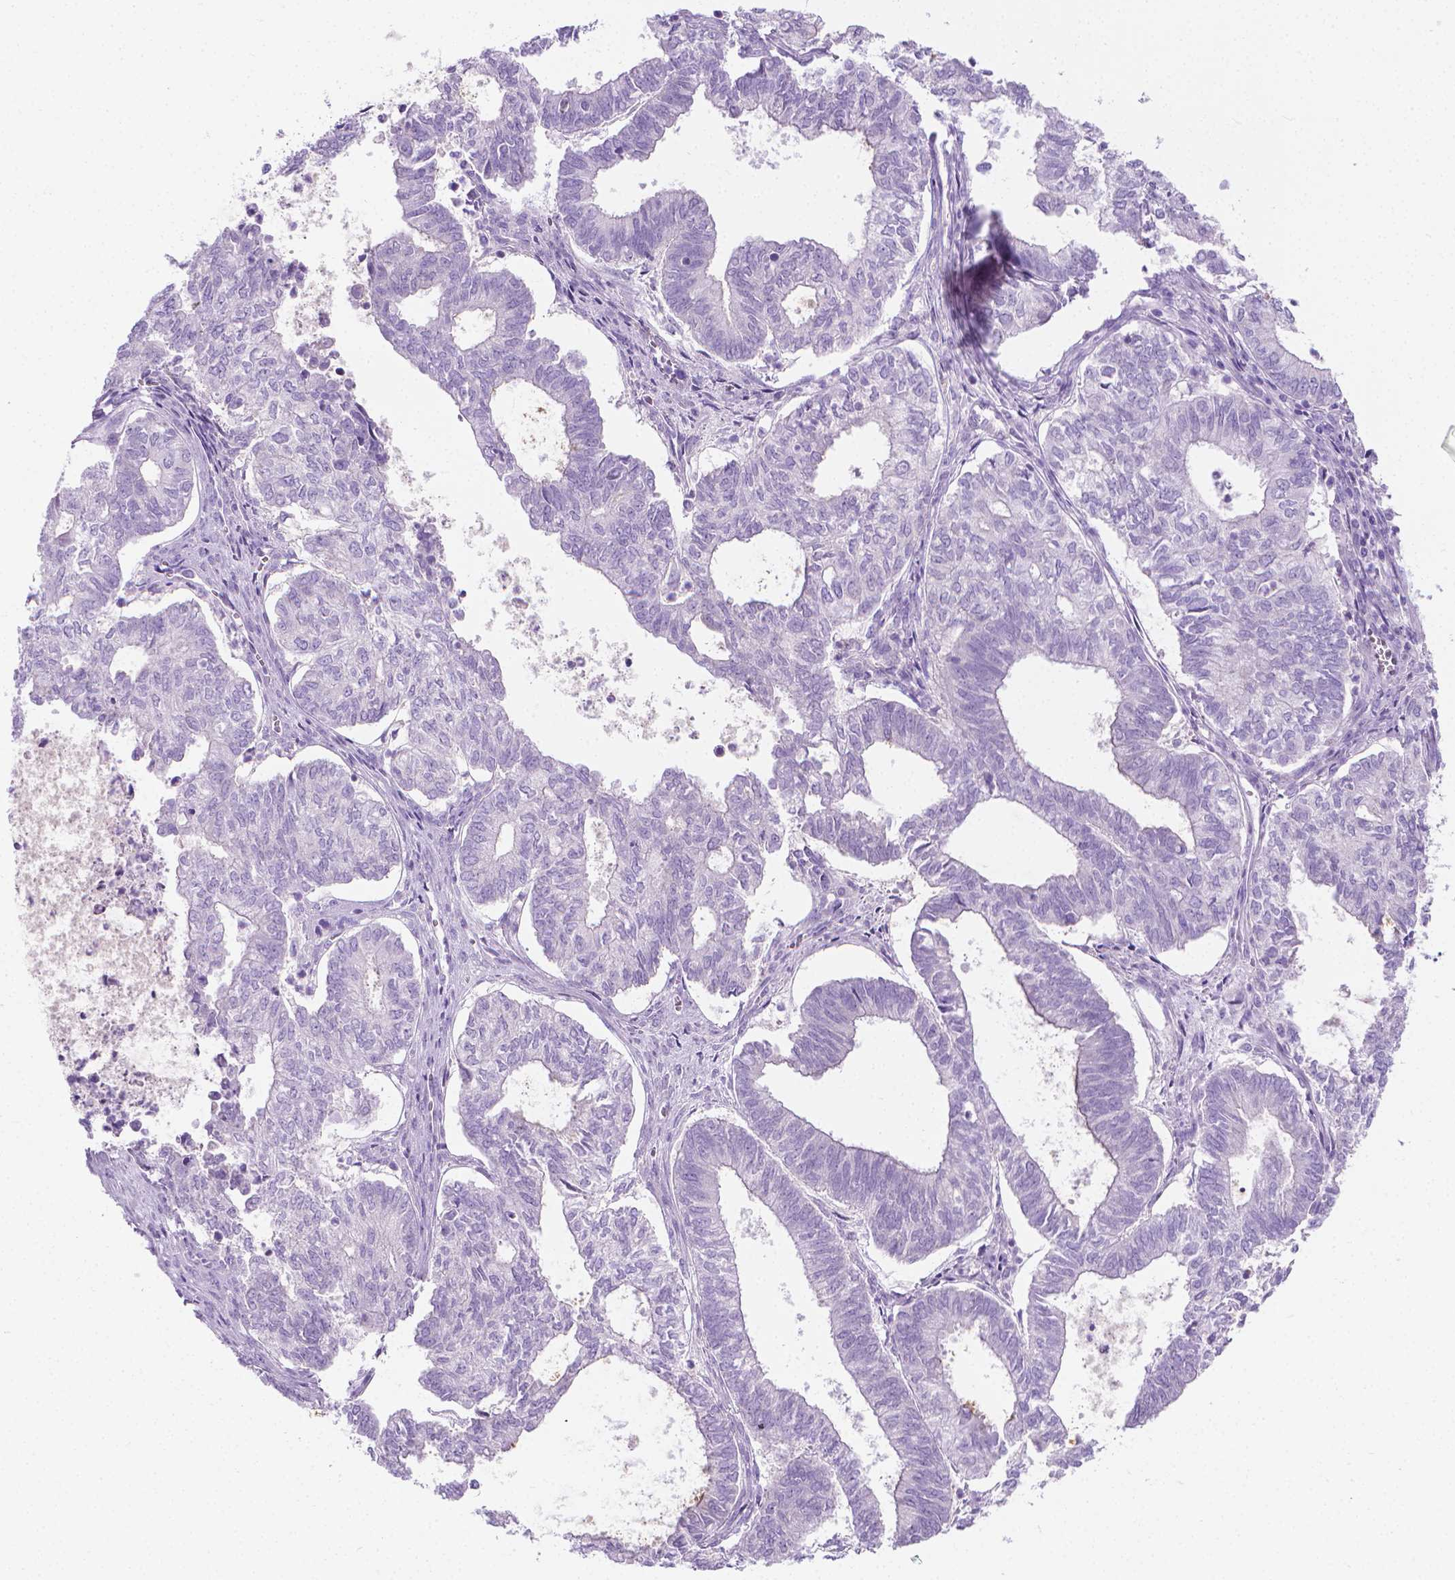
{"staining": {"intensity": "negative", "quantity": "none", "location": "none"}, "tissue": "ovarian cancer", "cell_type": "Tumor cells", "image_type": "cancer", "snomed": [{"axis": "morphology", "description": "Carcinoma, endometroid"}, {"axis": "topography", "description": "Ovary"}], "caption": "This image is of endometroid carcinoma (ovarian) stained with immunohistochemistry to label a protein in brown with the nuclei are counter-stained blue. There is no staining in tumor cells. (DAB (3,3'-diaminobenzidine) immunohistochemistry with hematoxylin counter stain).", "gene": "FASN", "patient": {"sex": "female", "age": 64}}